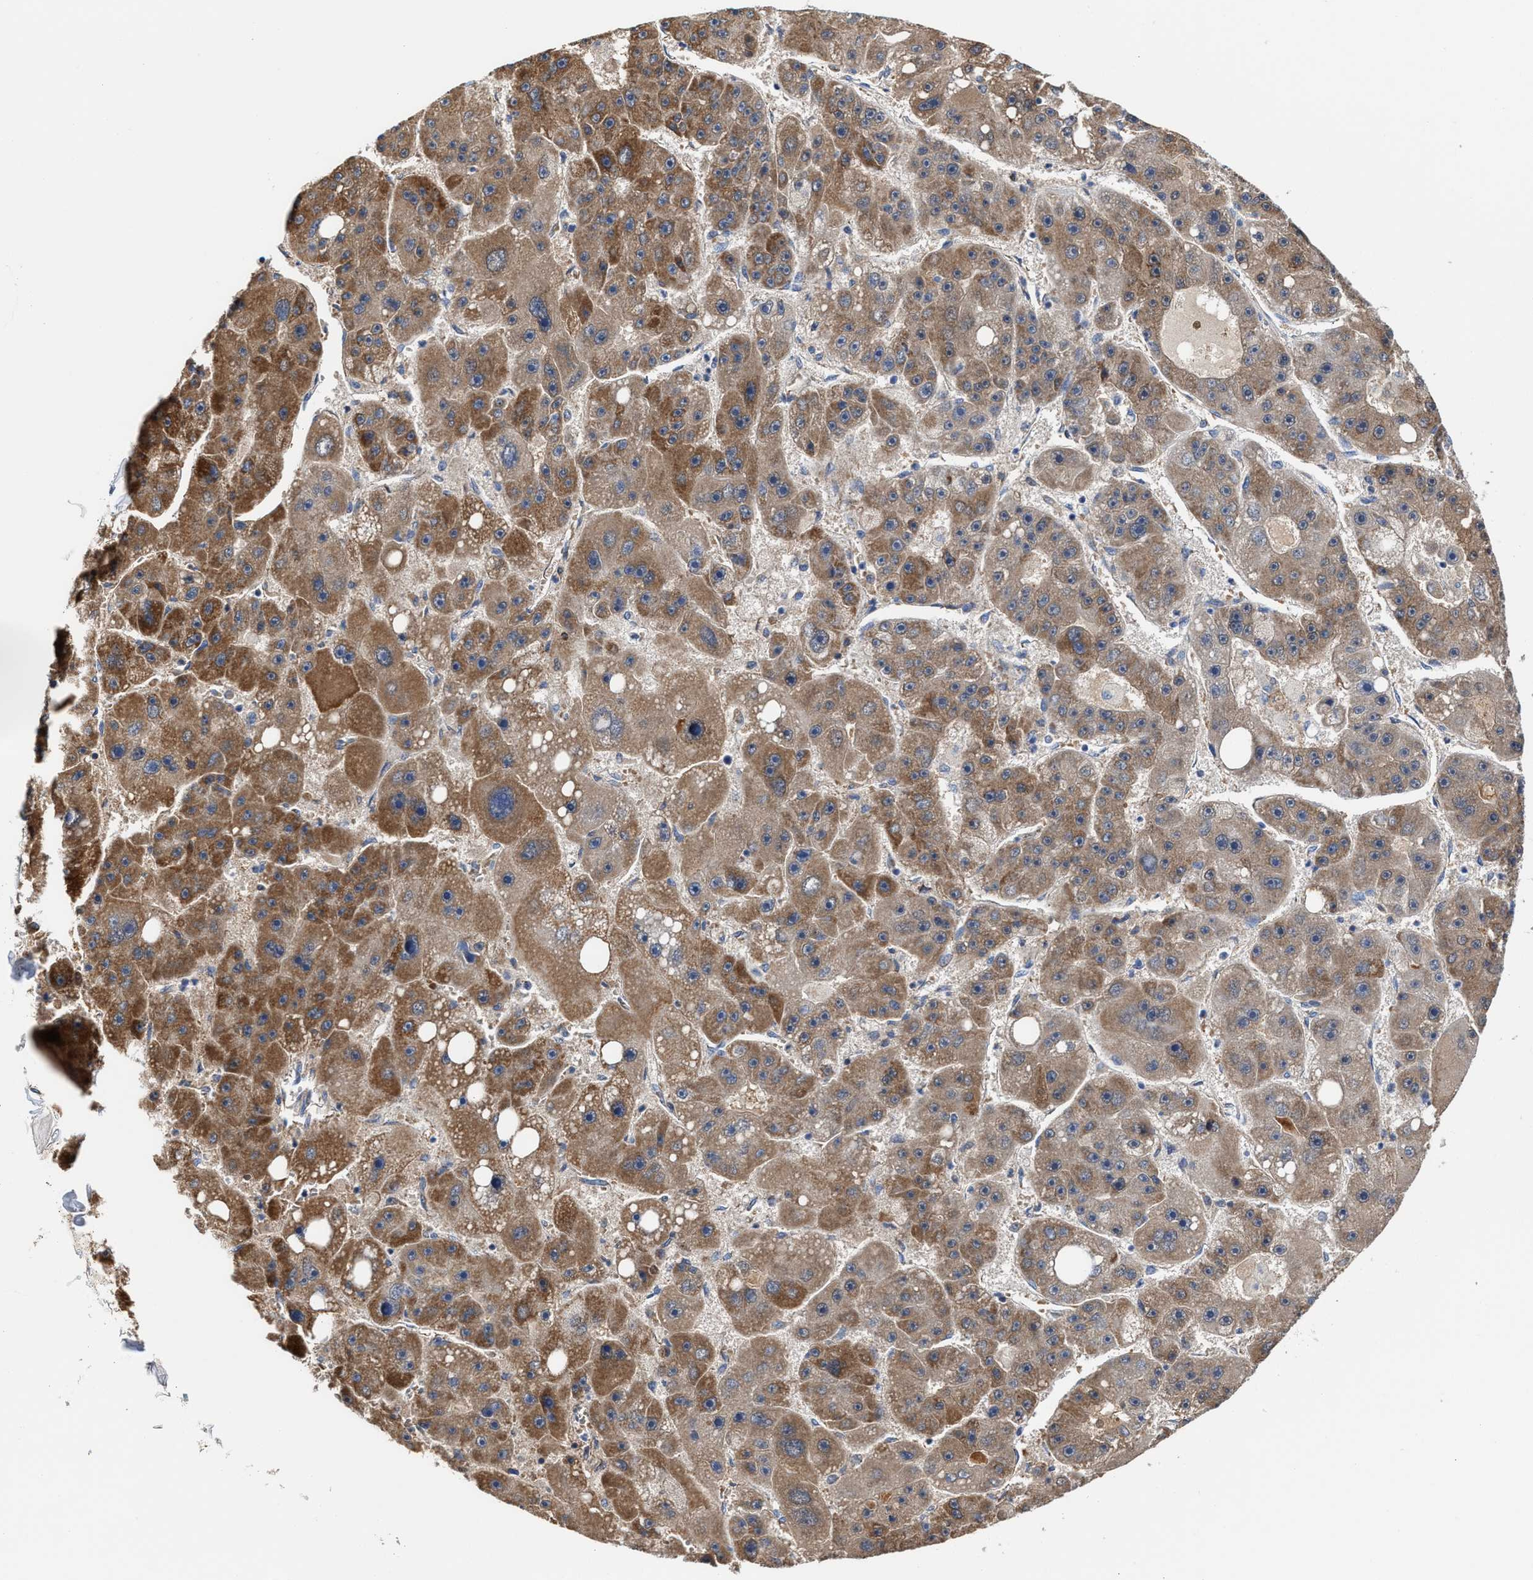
{"staining": {"intensity": "moderate", "quantity": ">75%", "location": "cytoplasmic/membranous"}, "tissue": "liver cancer", "cell_type": "Tumor cells", "image_type": "cancer", "snomed": [{"axis": "morphology", "description": "Carcinoma, Hepatocellular, NOS"}, {"axis": "topography", "description": "Liver"}], "caption": "A high-resolution photomicrograph shows IHC staining of liver cancer, which exhibits moderate cytoplasmic/membranous expression in approximately >75% of tumor cells.", "gene": "MECR", "patient": {"sex": "female", "age": 61}}